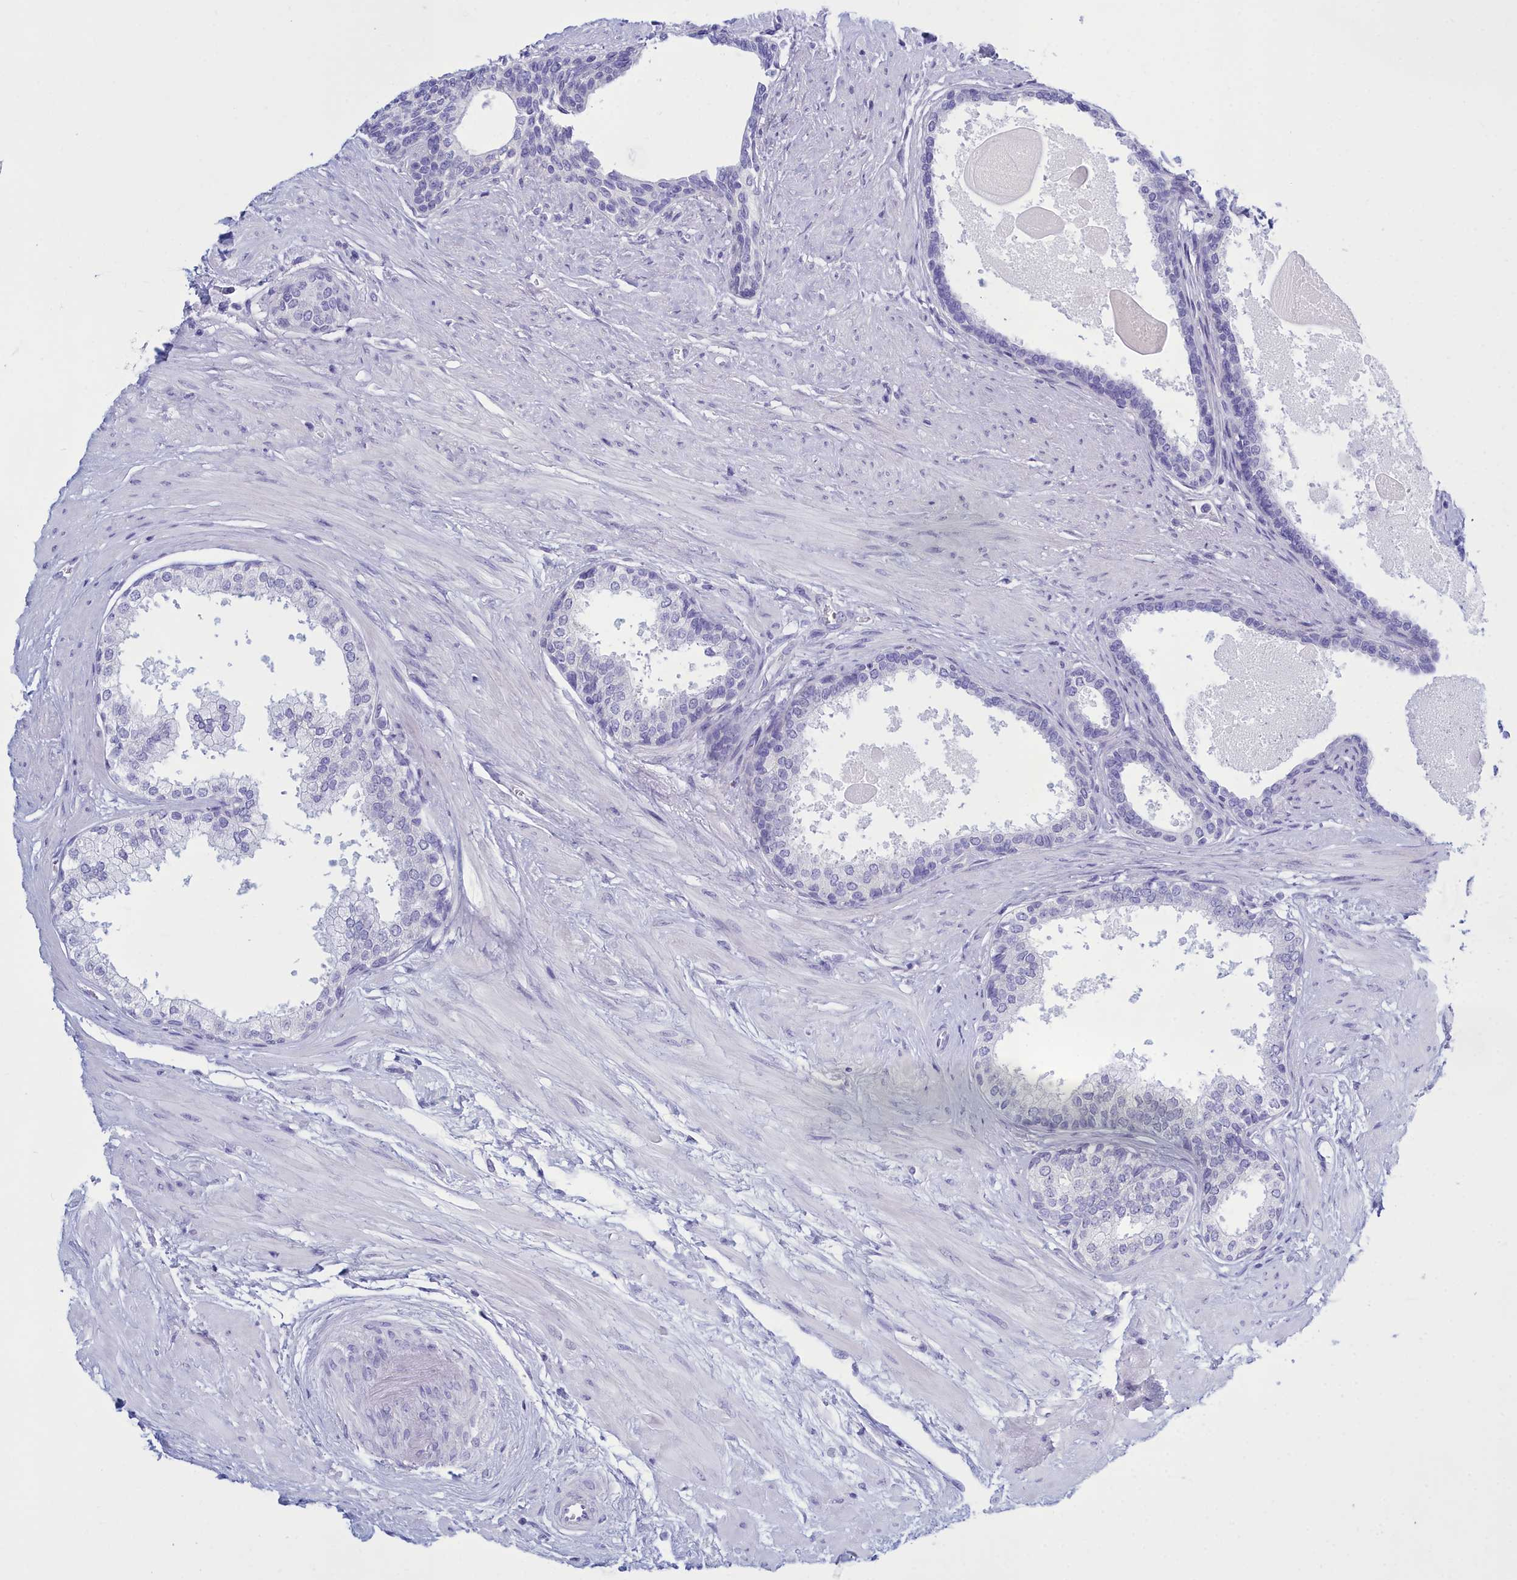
{"staining": {"intensity": "negative", "quantity": "none", "location": "none"}, "tissue": "prostate", "cell_type": "Glandular cells", "image_type": "normal", "snomed": [{"axis": "morphology", "description": "Normal tissue, NOS"}, {"axis": "topography", "description": "Prostate"}], "caption": "Glandular cells show no significant protein positivity in unremarkable prostate. (Brightfield microscopy of DAB immunohistochemistry at high magnification).", "gene": "TMEM97", "patient": {"sex": "male", "age": 57}}